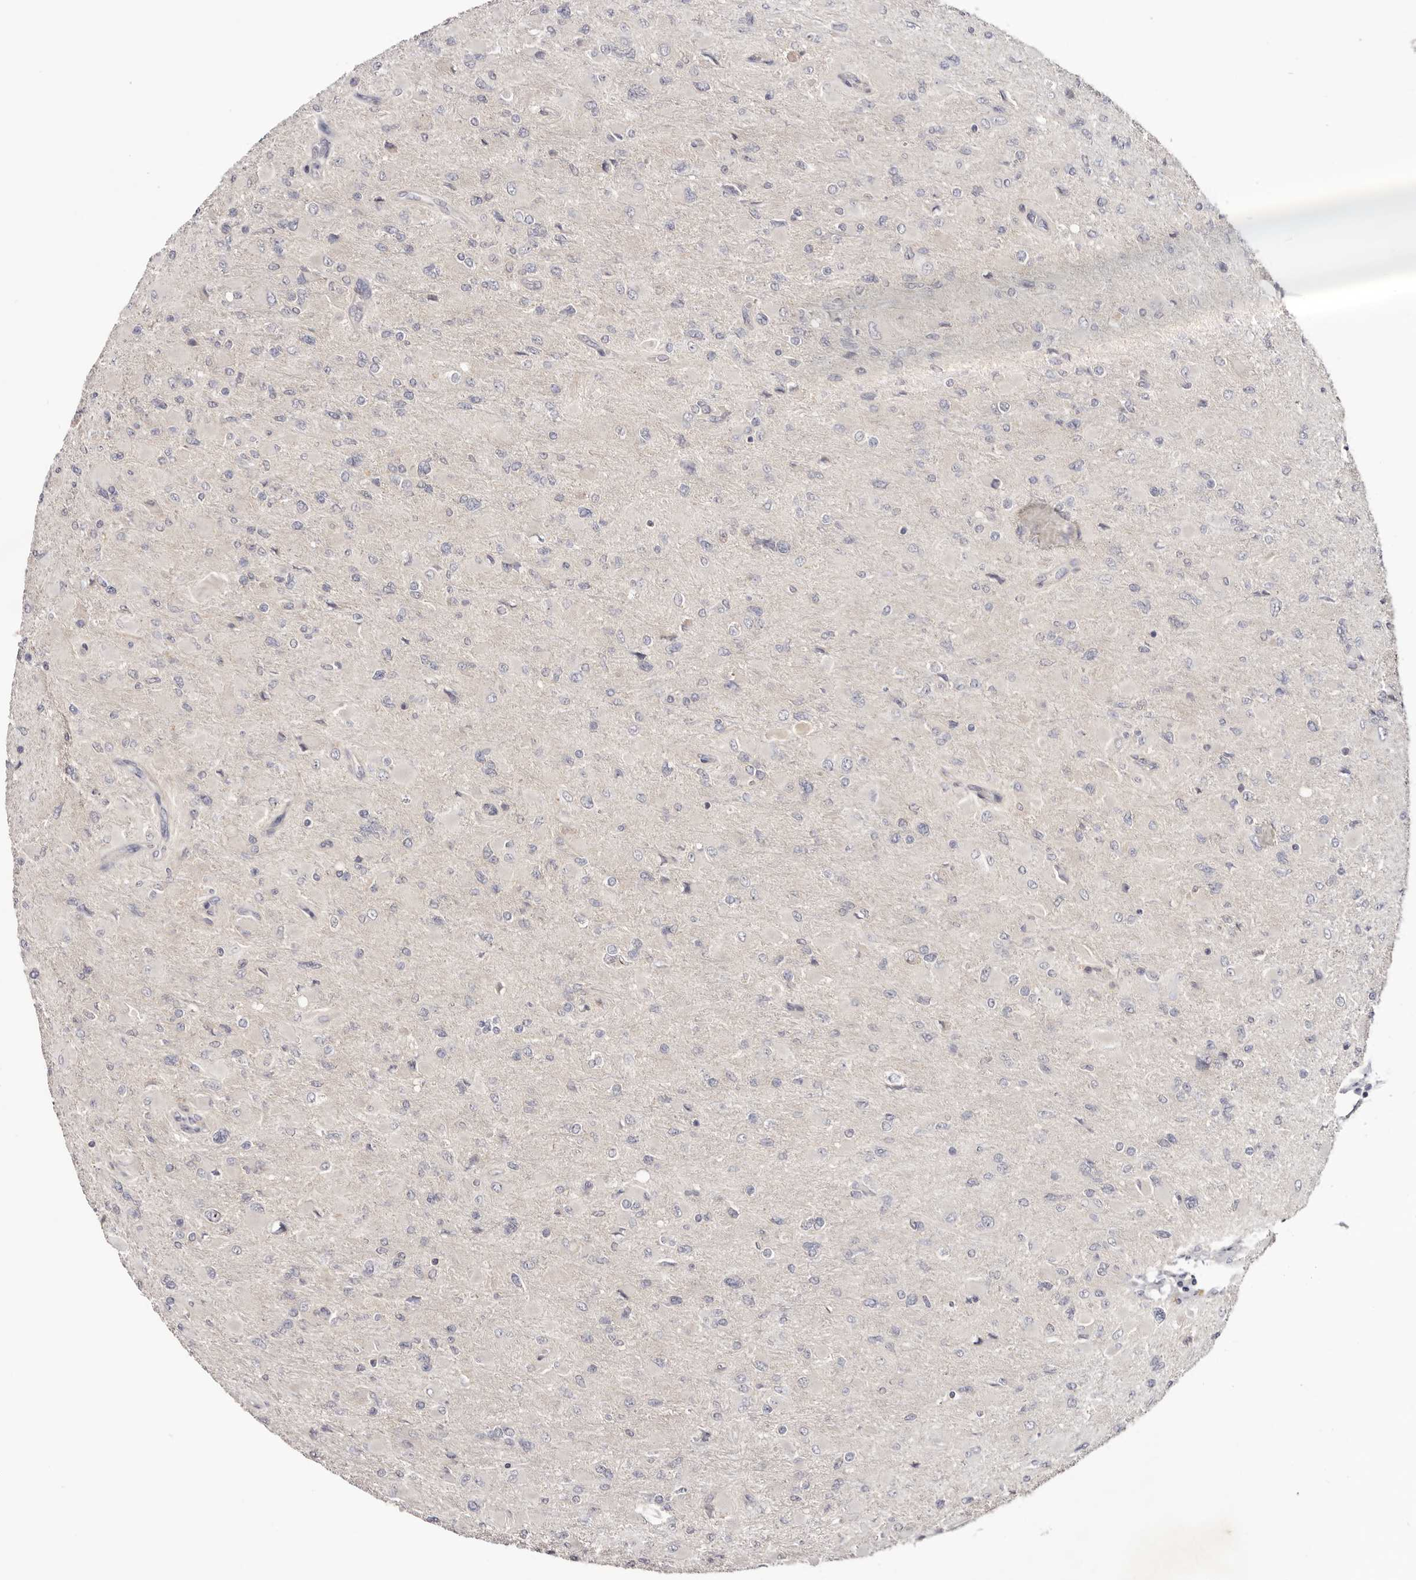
{"staining": {"intensity": "negative", "quantity": "none", "location": "none"}, "tissue": "glioma", "cell_type": "Tumor cells", "image_type": "cancer", "snomed": [{"axis": "morphology", "description": "Glioma, malignant, High grade"}, {"axis": "topography", "description": "Cerebral cortex"}], "caption": "High magnification brightfield microscopy of high-grade glioma (malignant) stained with DAB (3,3'-diaminobenzidine) (brown) and counterstained with hematoxylin (blue): tumor cells show no significant expression. The staining is performed using DAB (3,3'-diaminobenzidine) brown chromogen with nuclei counter-stained in using hematoxylin.", "gene": "CCDC190", "patient": {"sex": "female", "age": 36}}